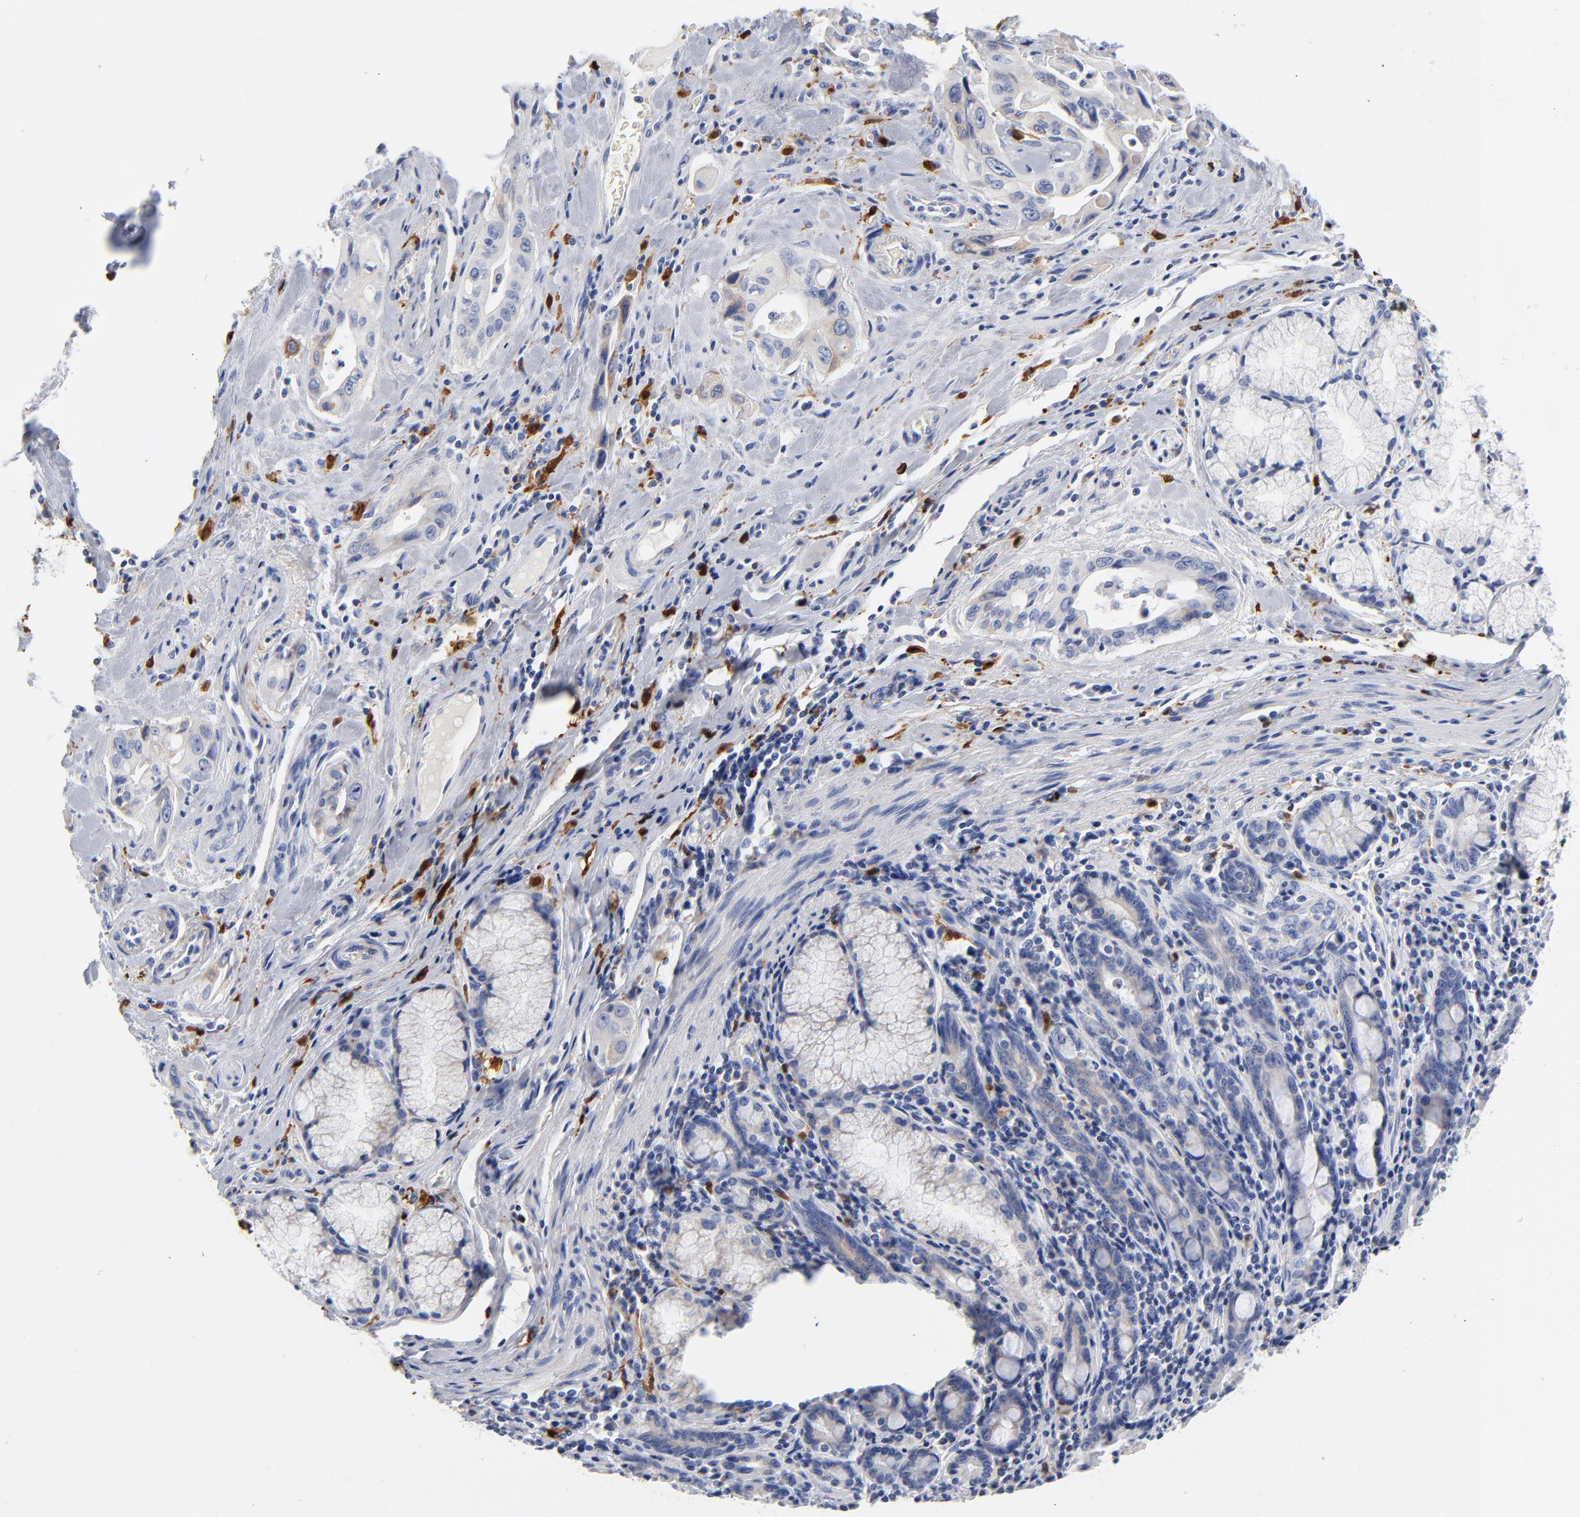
{"staining": {"intensity": "negative", "quantity": "none", "location": "none"}, "tissue": "pancreatic cancer", "cell_type": "Tumor cells", "image_type": "cancer", "snomed": [{"axis": "morphology", "description": "Adenocarcinoma, NOS"}, {"axis": "topography", "description": "Pancreas"}], "caption": "Human pancreatic adenocarcinoma stained for a protein using IHC exhibits no staining in tumor cells.", "gene": "PTP4A1", "patient": {"sex": "male", "age": 77}}